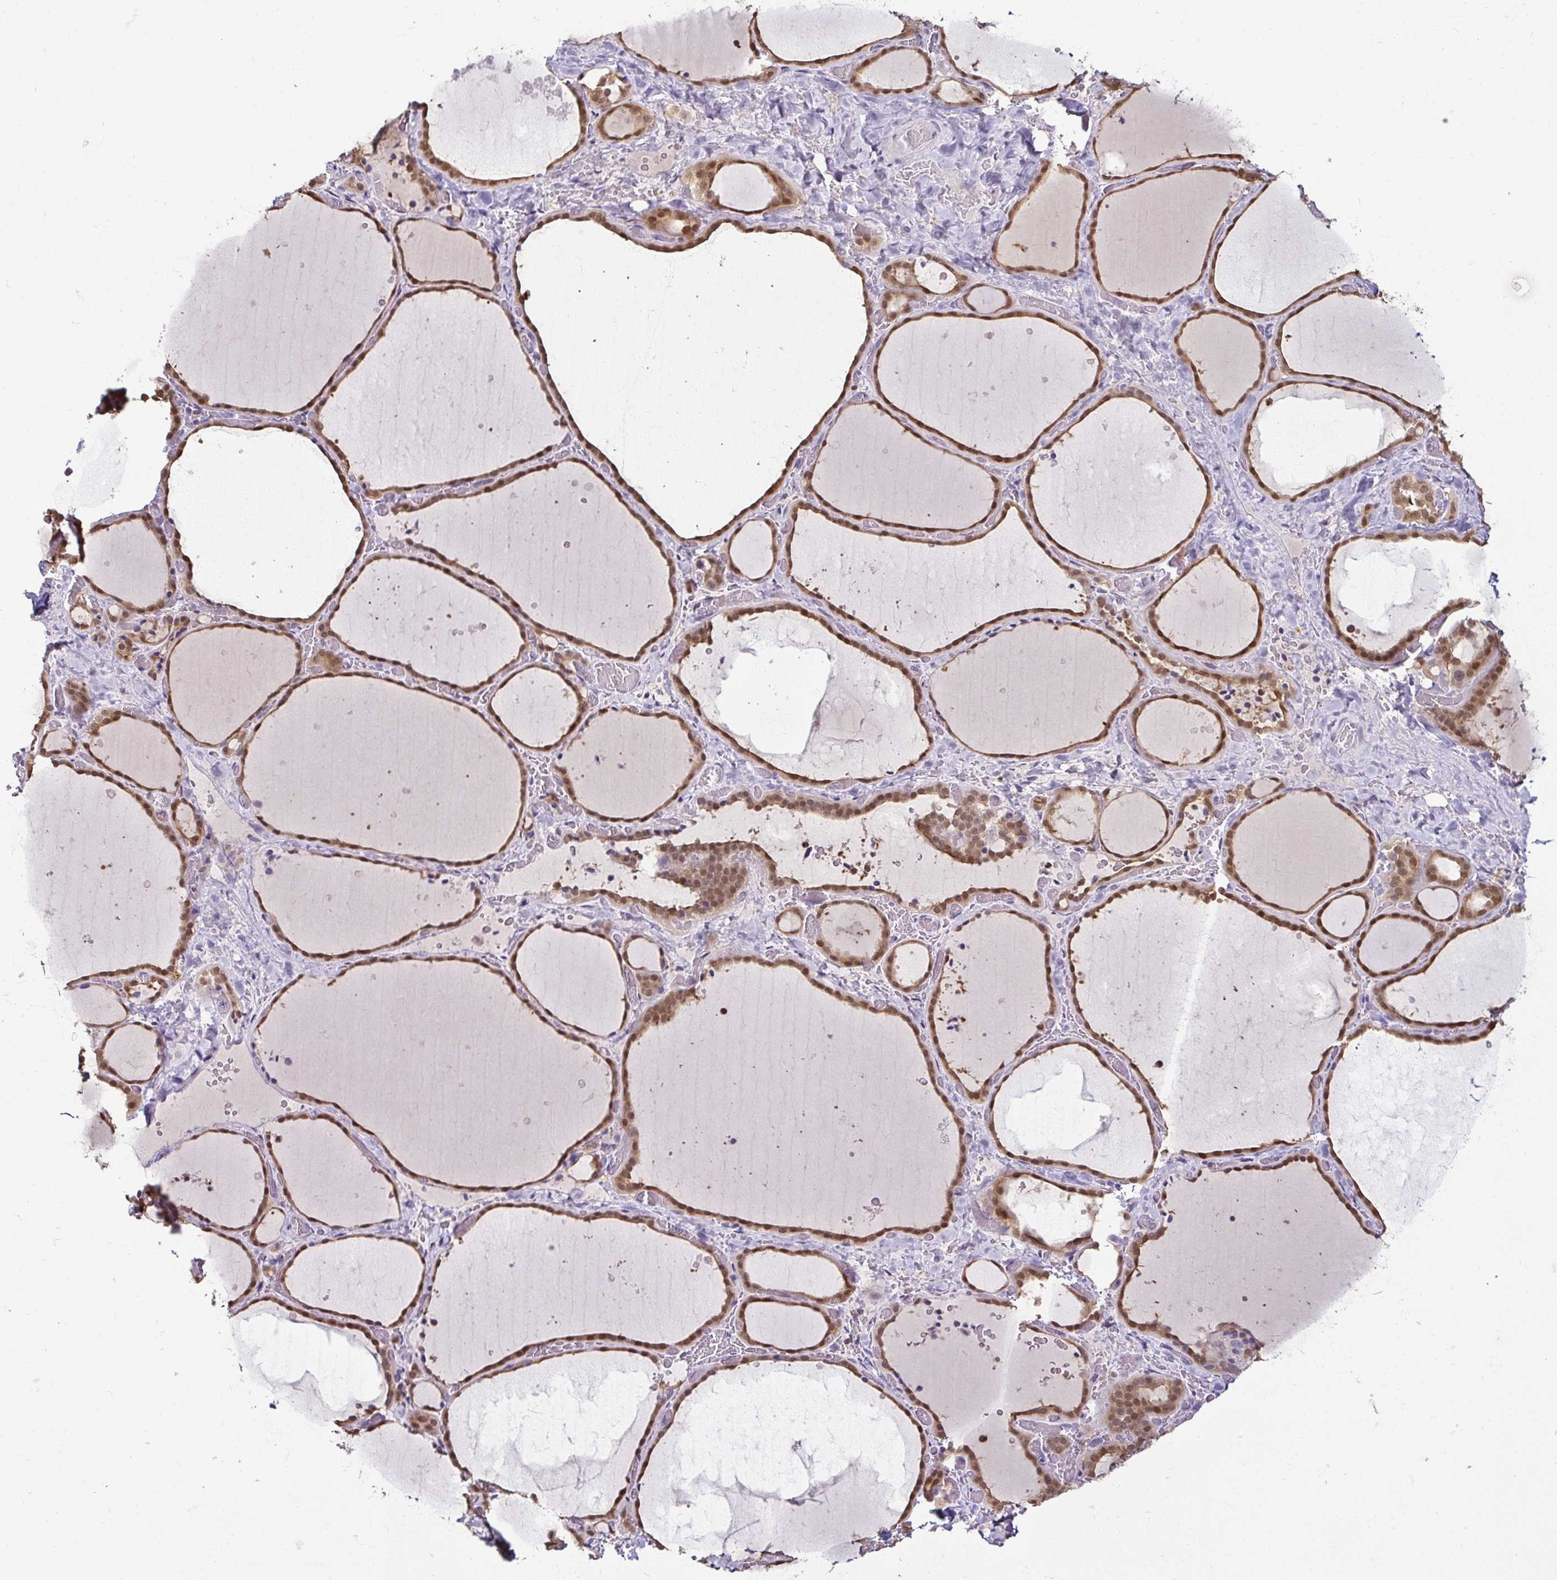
{"staining": {"intensity": "moderate", "quantity": ">75%", "location": "cytoplasmic/membranous,nuclear"}, "tissue": "thyroid gland", "cell_type": "Glandular cells", "image_type": "normal", "snomed": [{"axis": "morphology", "description": "Normal tissue, NOS"}, {"axis": "topography", "description": "Thyroid gland"}], "caption": "Glandular cells exhibit moderate cytoplasmic/membranous,nuclear positivity in about >75% of cells in benign thyroid gland.", "gene": "HOPX", "patient": {"sex": "female", "age": 36}}